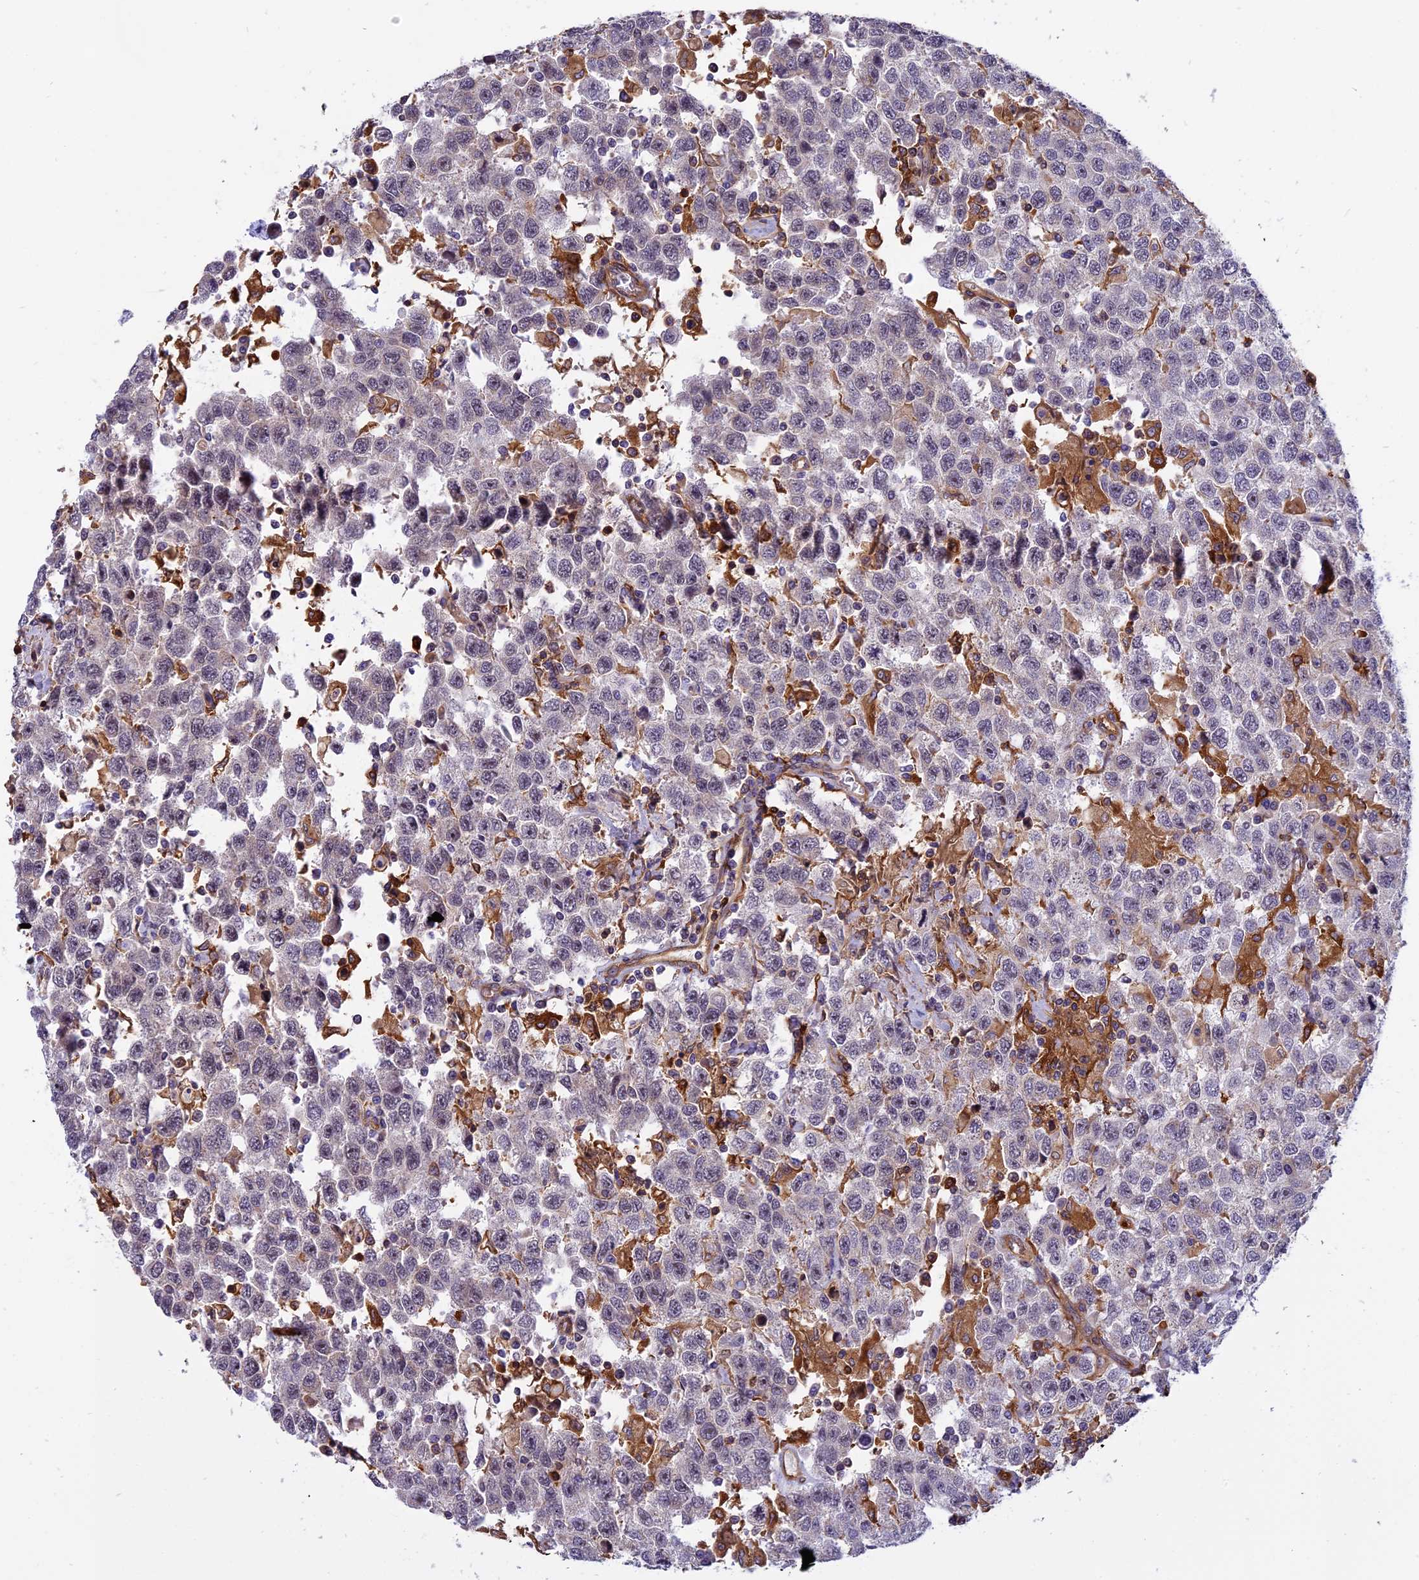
{"staining": {"intensity": "negative", "quantity": "none", "location": "none"}, "tissue": "testis cancer", "cell_type": "Tumor cells", "image_type": "cancer", "snomed": [{"axis": "morphology", "description": "Seminoma, NOS"}, {"axis": "topography", "description": "Testis"}], "caption": "A micrograph of testis cancer (seminoma) stained for a protein displays no brown staining in tumor cells.", "gene": "EHBP1L1", "patient": {"sex": "male", "age": 41}}